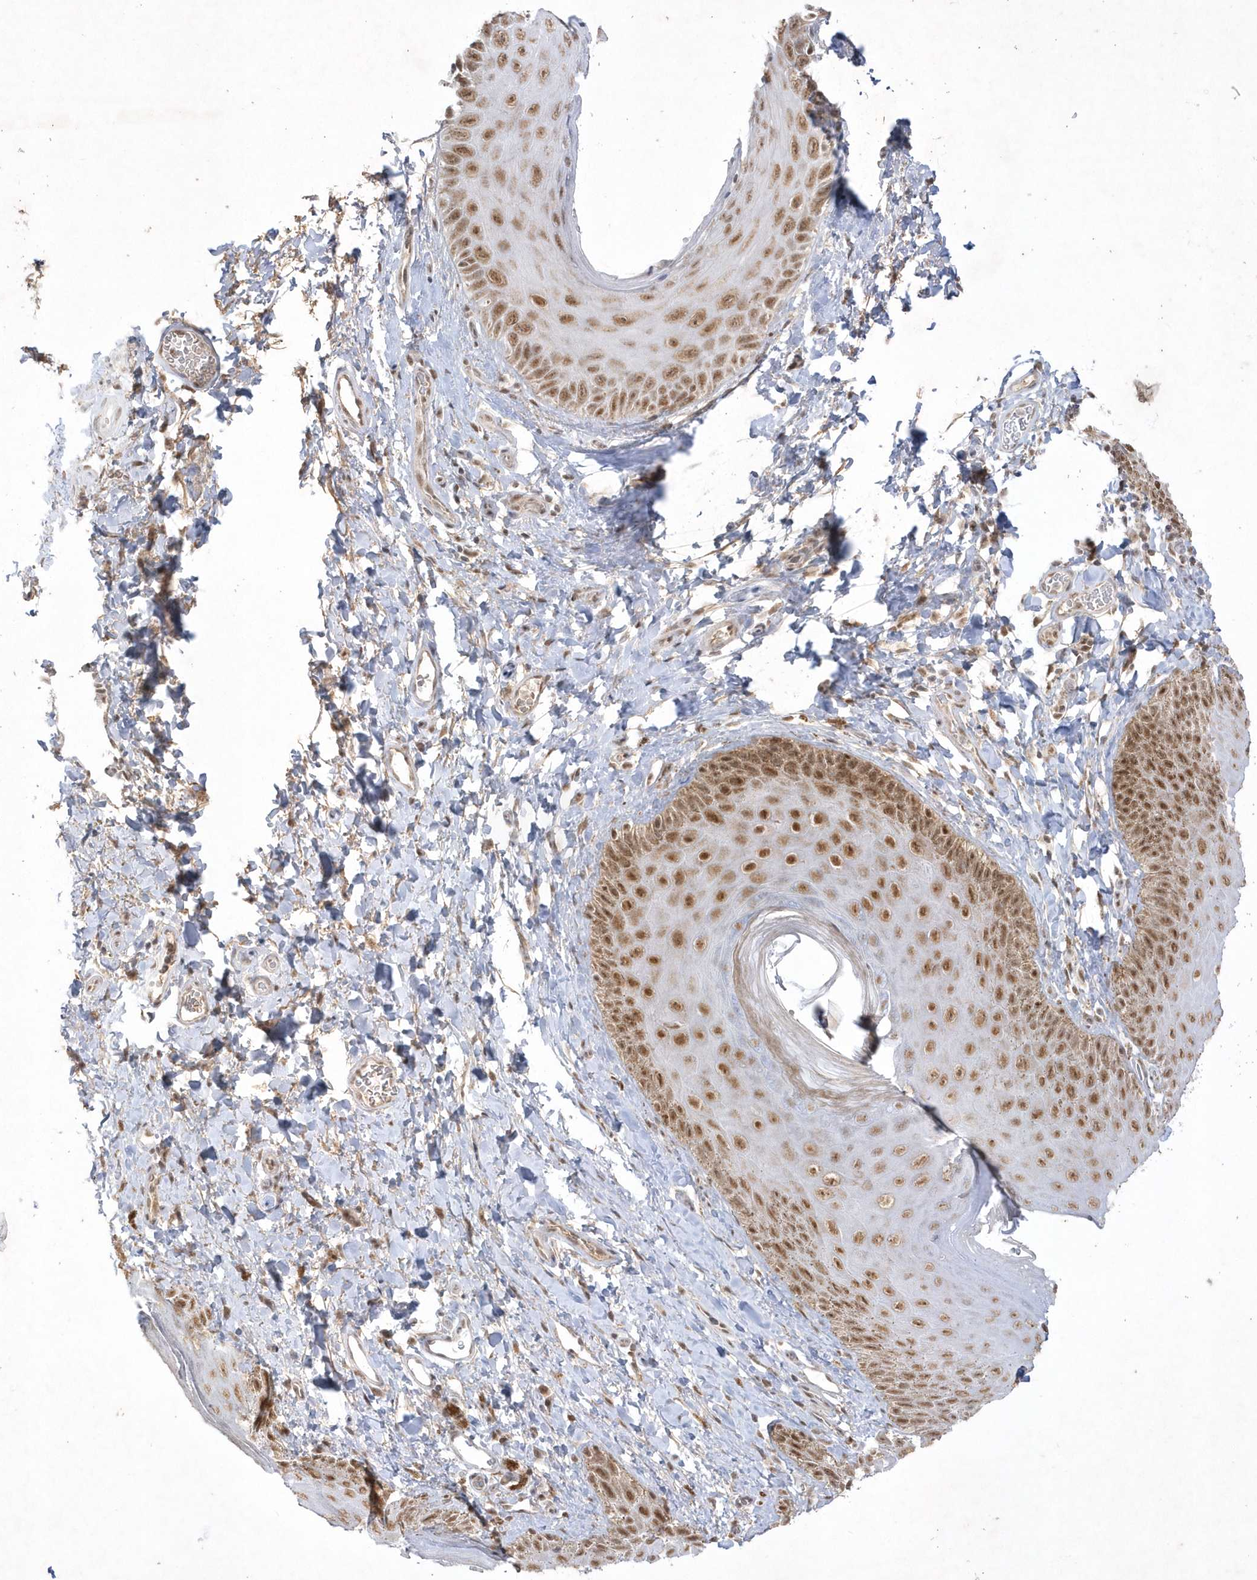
{"staining": {"intensity": "moderate", "quantity": ">75%", "location": "nuclear"}, "tissue": "skin", "cell_type": "Epidermal cells", "image_type": "normal", "snomed": [{"axis": "morphology", "description": "Normal tissue, NOS"}, {"axis": "topography", "description": "Anal"}], "caption": "Epidermal cells show medium levels of moderate nuclear expression in about >75% of cells in normal skin.", "gene": "CPSF3", "patient": {"sex": "male", "age": 44}}